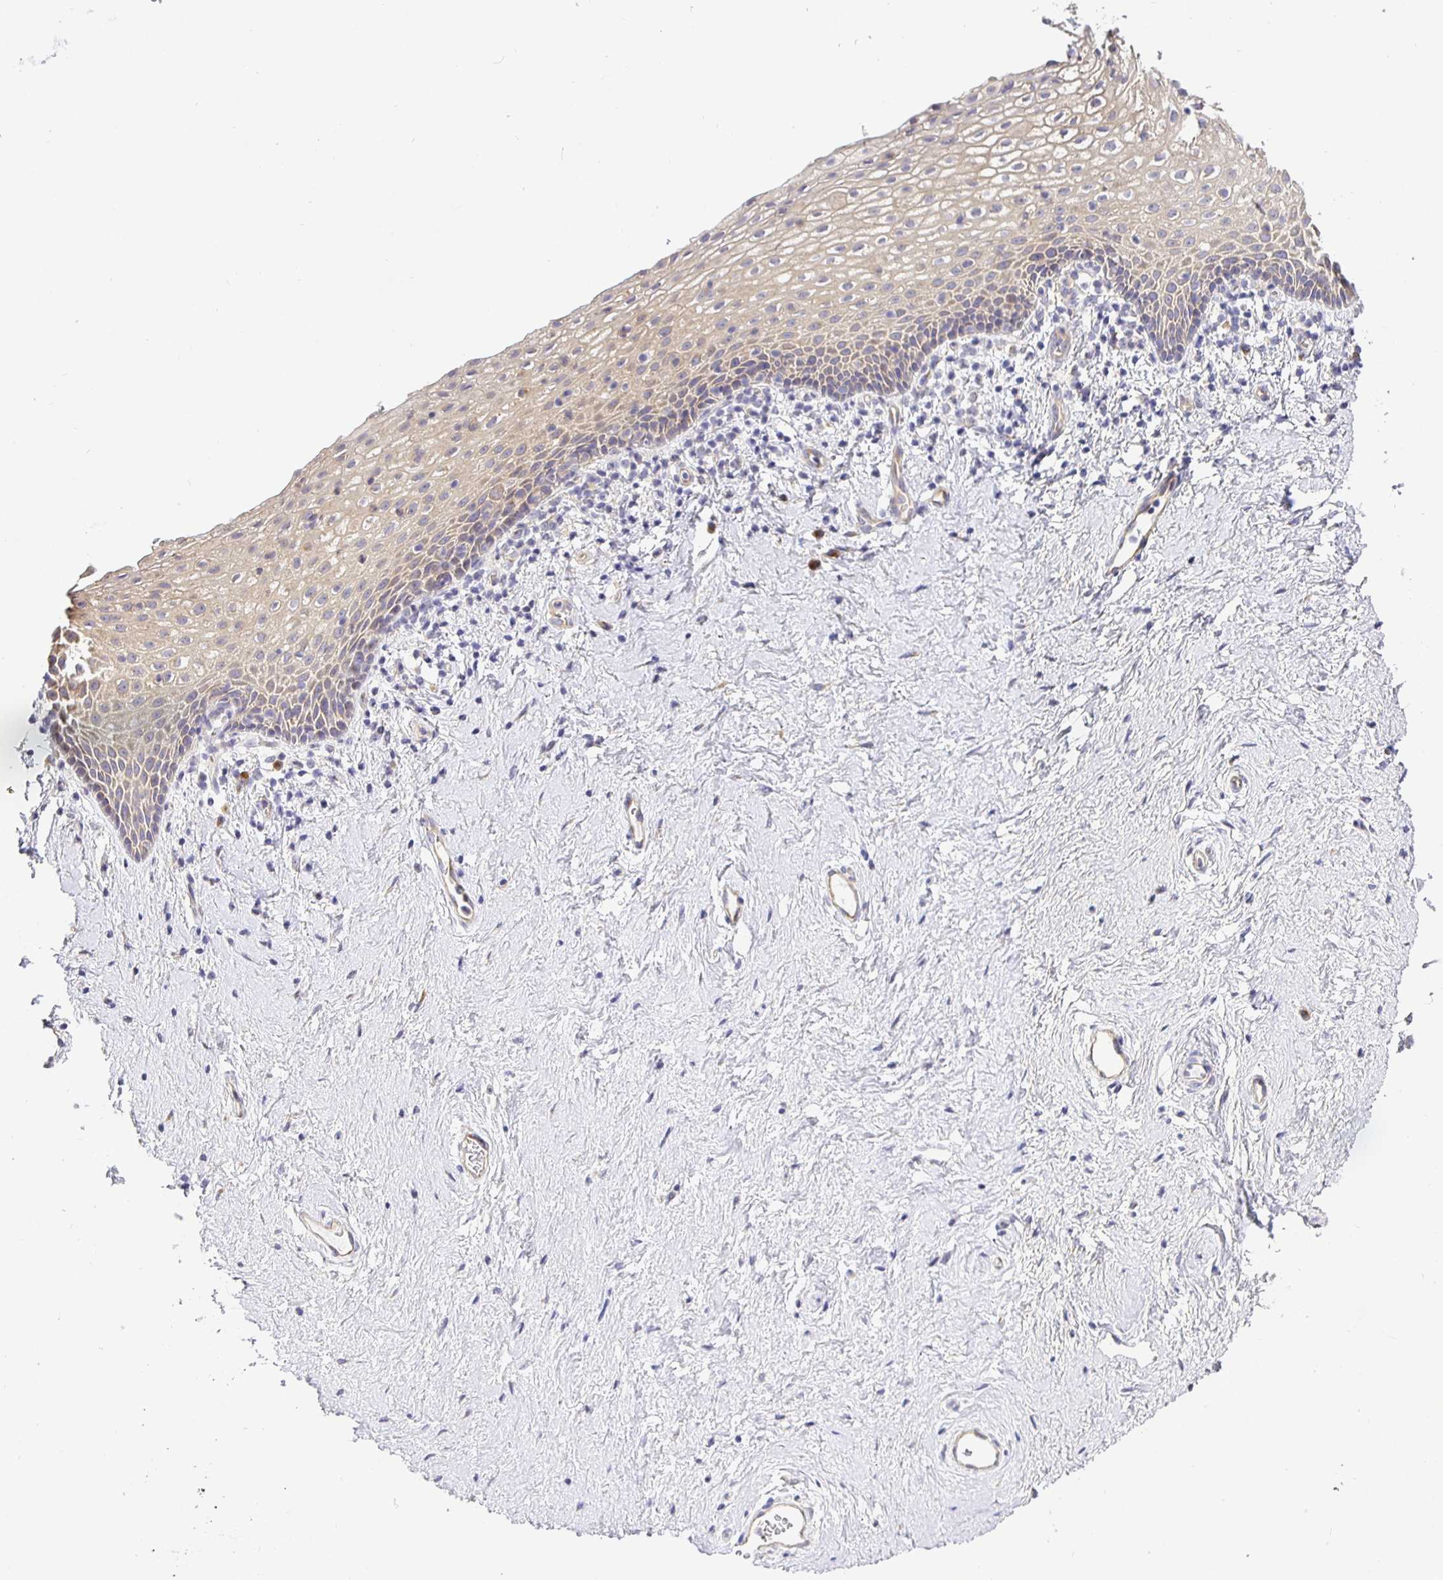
{"staining": {"intensity": "weak", "quantity": "<25%", "location": "cytoplasmic/membranous"}, "tissue": "vagina", "cell_type": "Squamous epithelial cells", "image_type": "normal", "snomed": [{"axis": "morphology", "description": "Normal tissue, NOS"}, {"axis": "topography", "description": "Vagina"}], "caption": "Squamous epithelial cells are negative for brown protein staining in benign vagina. The staining is performed using DAB brown chromogen with nuclei counter-stained in using hematoxylin.", "gene": "OPALIN", "patient": {"sex": "female", "age": 61}}